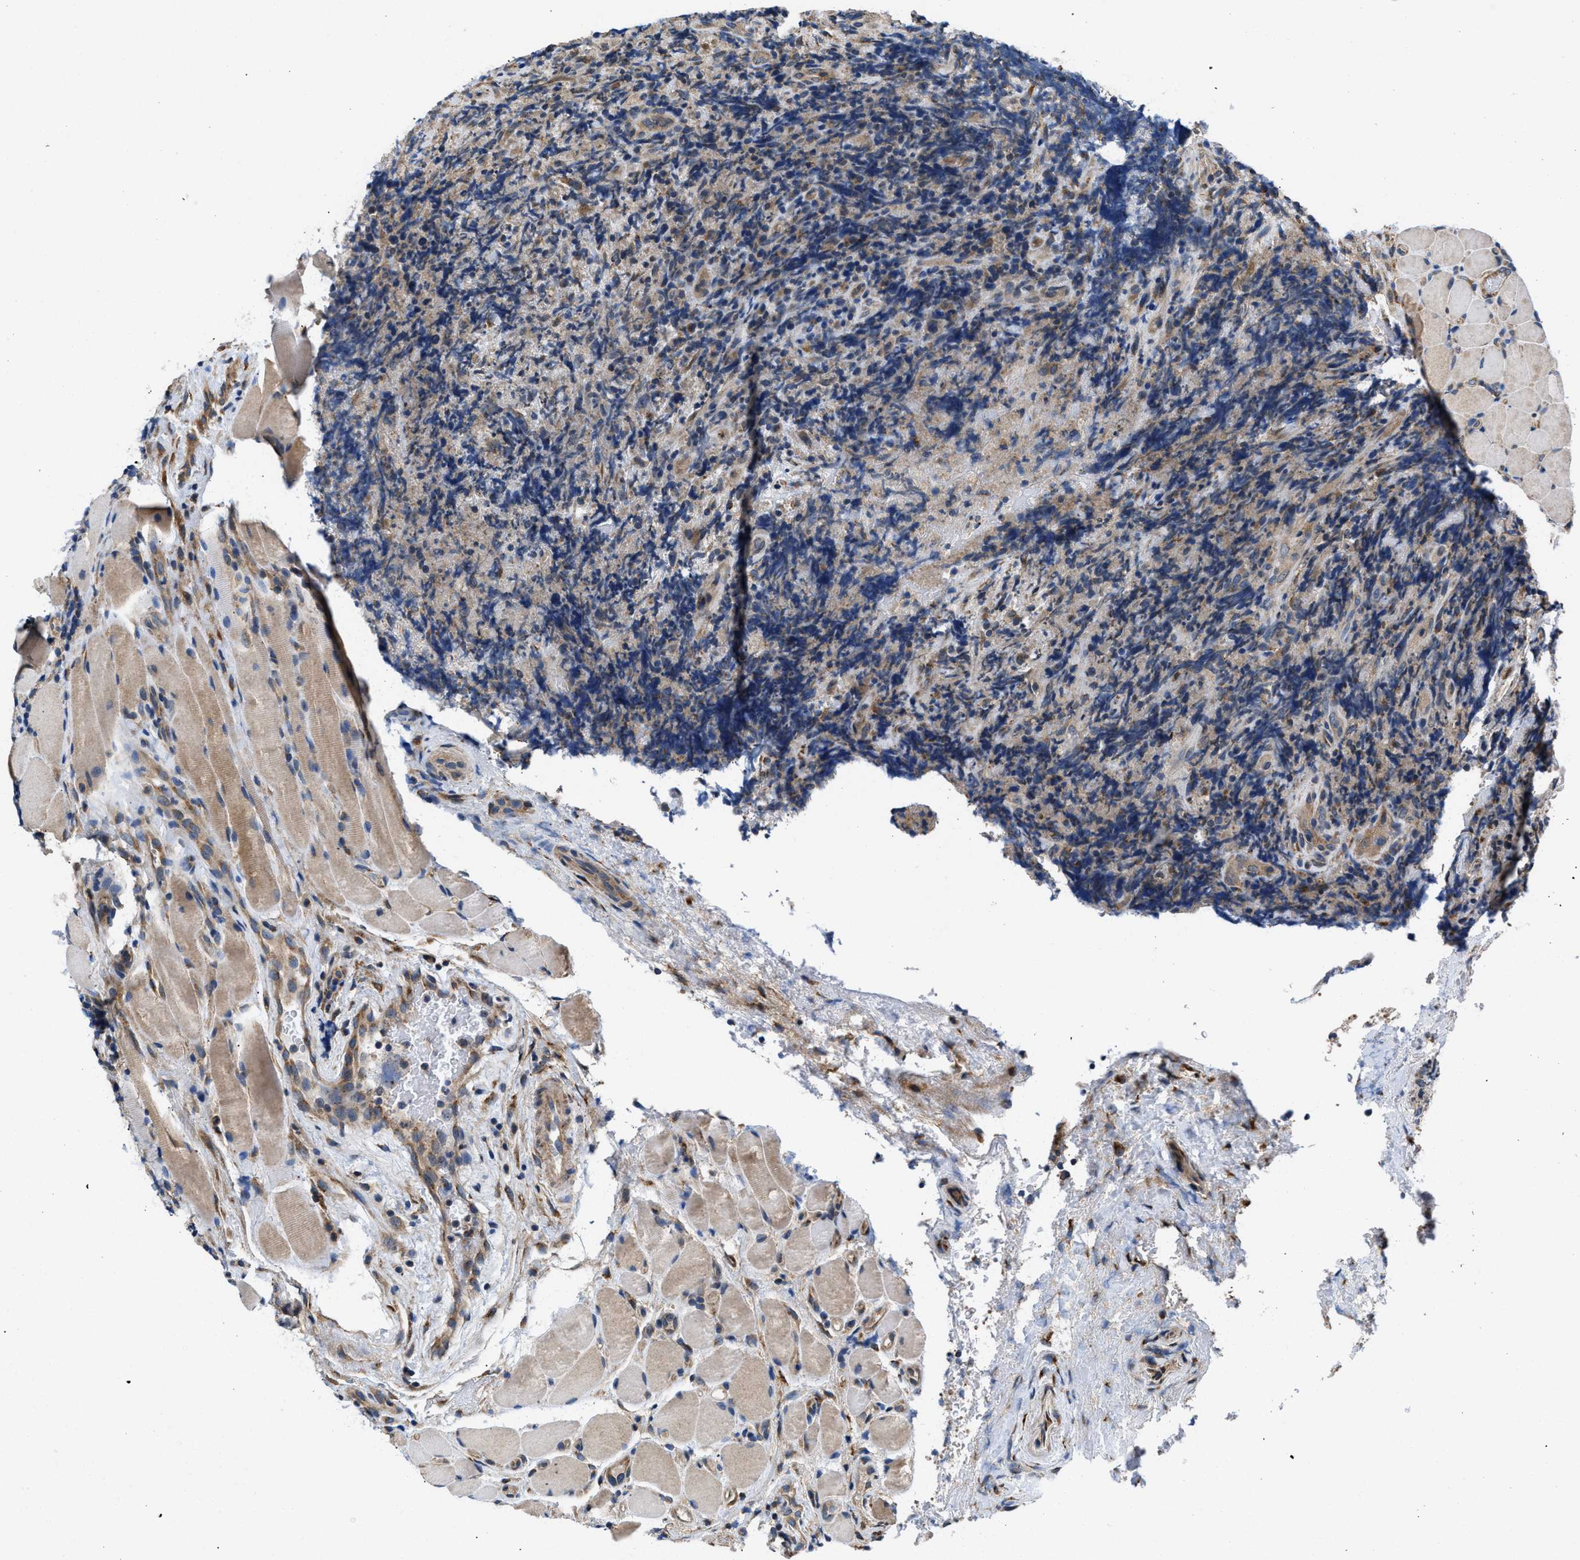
{"staining": {"intensity": "weak", "quantity": "<25%", "location": "cytoplasmic/membranous"}, "tissue": "lymphoma", "cell_type": "Tumor cells", "image_type": "cancer", "snomed": [{"axis": "morphology", "description": "Malignant lymphoma, non-Hodgkin's type, High grade"}, {"axis": "topography", "description": "Tonsil"}], "caption": "A photomicrograph of human lymphoma is negative for staining in tumor cells.", "gene": "CEP128", "patient": {"sex": "female", "age": 36}}